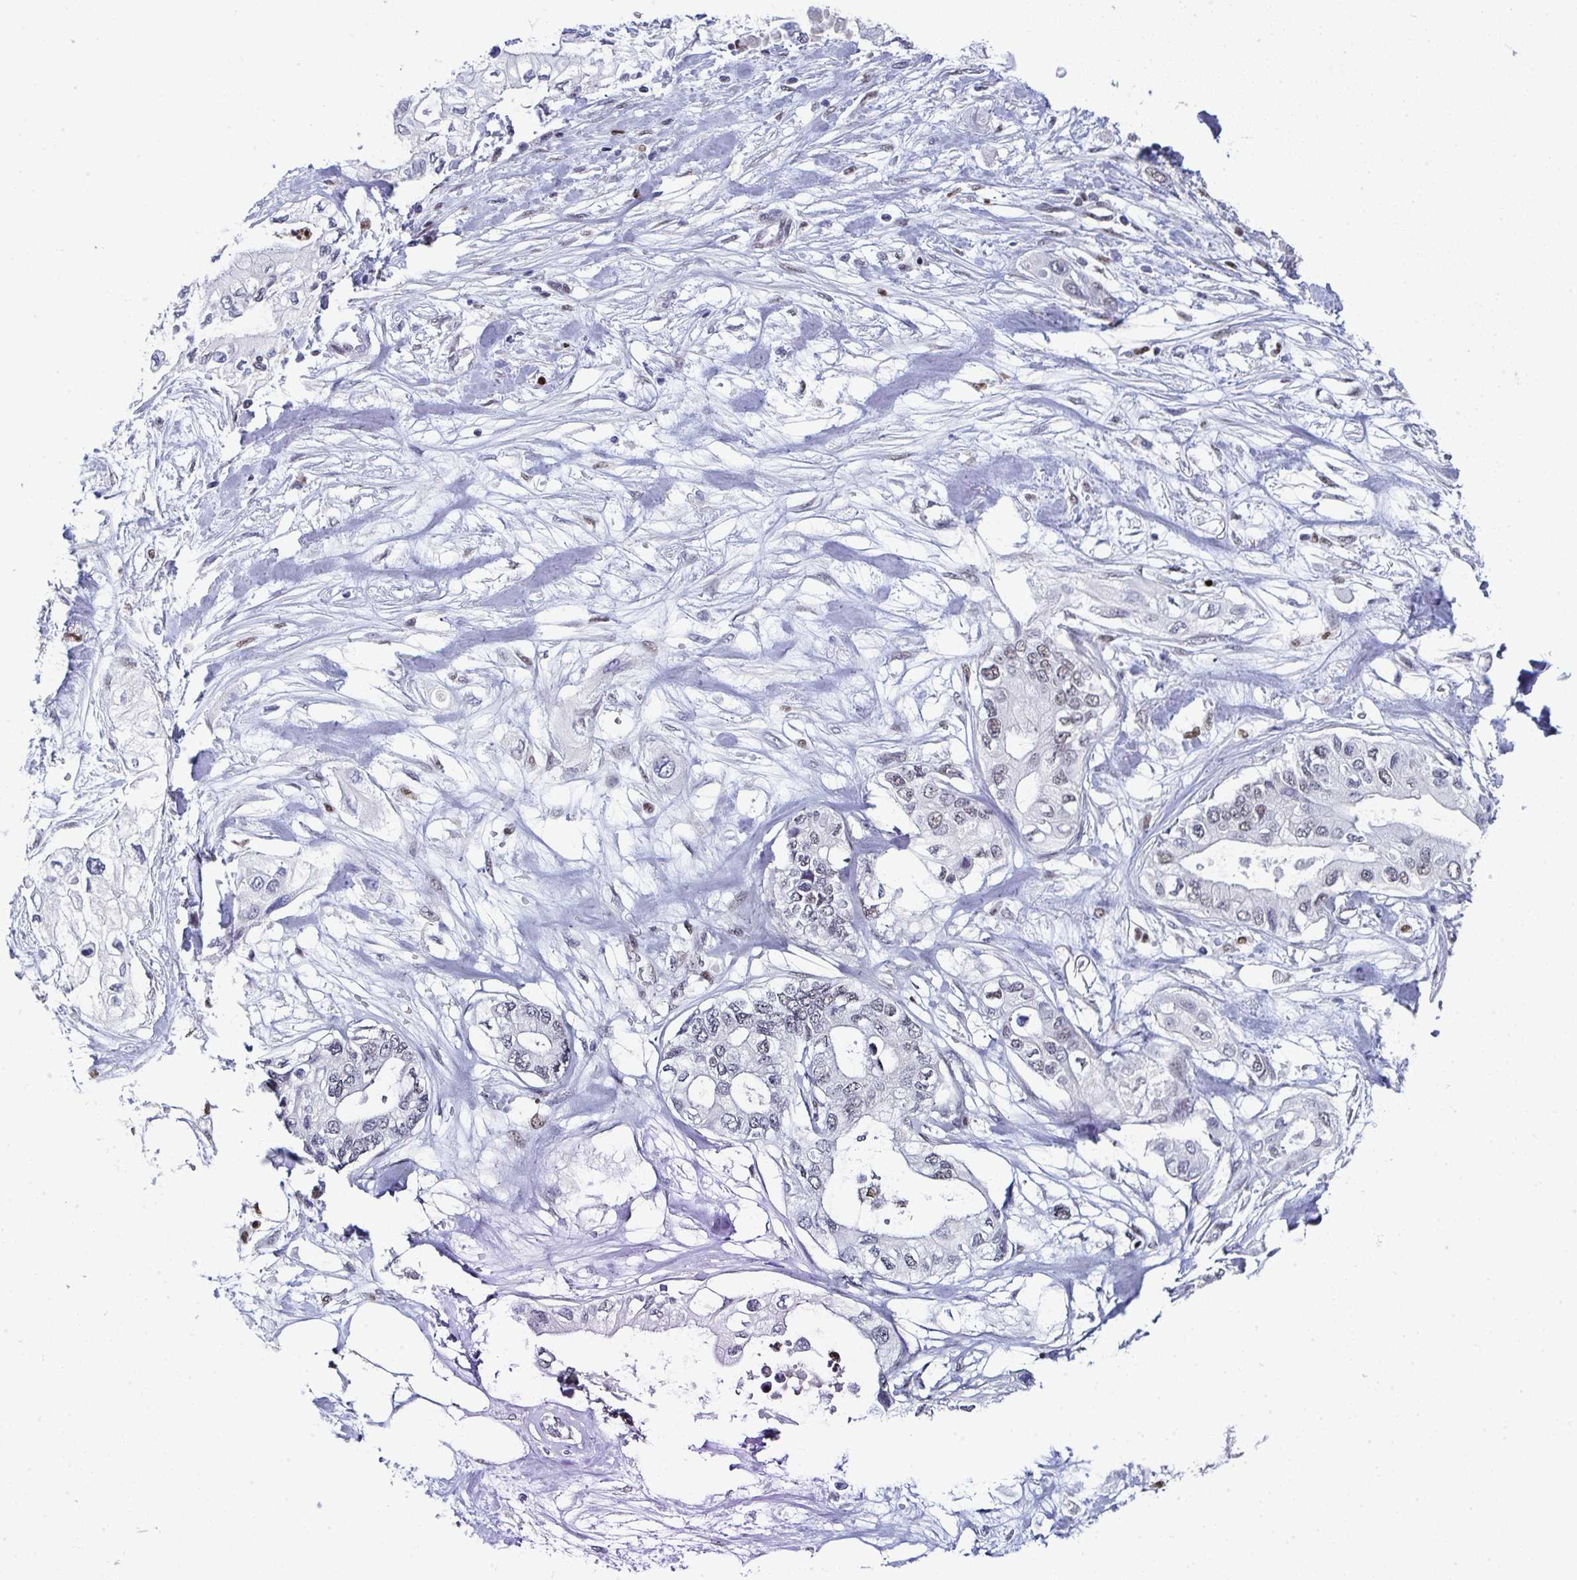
{"staining": {"intensity": "weak", "quantity": "<25%", "location": "nuclear"}, "tissue": "pancreatic cancer", "cell_type": "Tumor cells", "image_type": "cancer", "snomed": [{"axis": "morphology", "description": "Adenocarcinoma, NOS"}, {"axis": "topography", "description": "Pancreas"}], "caption": "Immunohistochemical staining of human pancreatic adenocarcinoma reveals no significant expression in tumor cells.", "gene": "JDP2", "patient": {"sex": "female", "age": 63}}